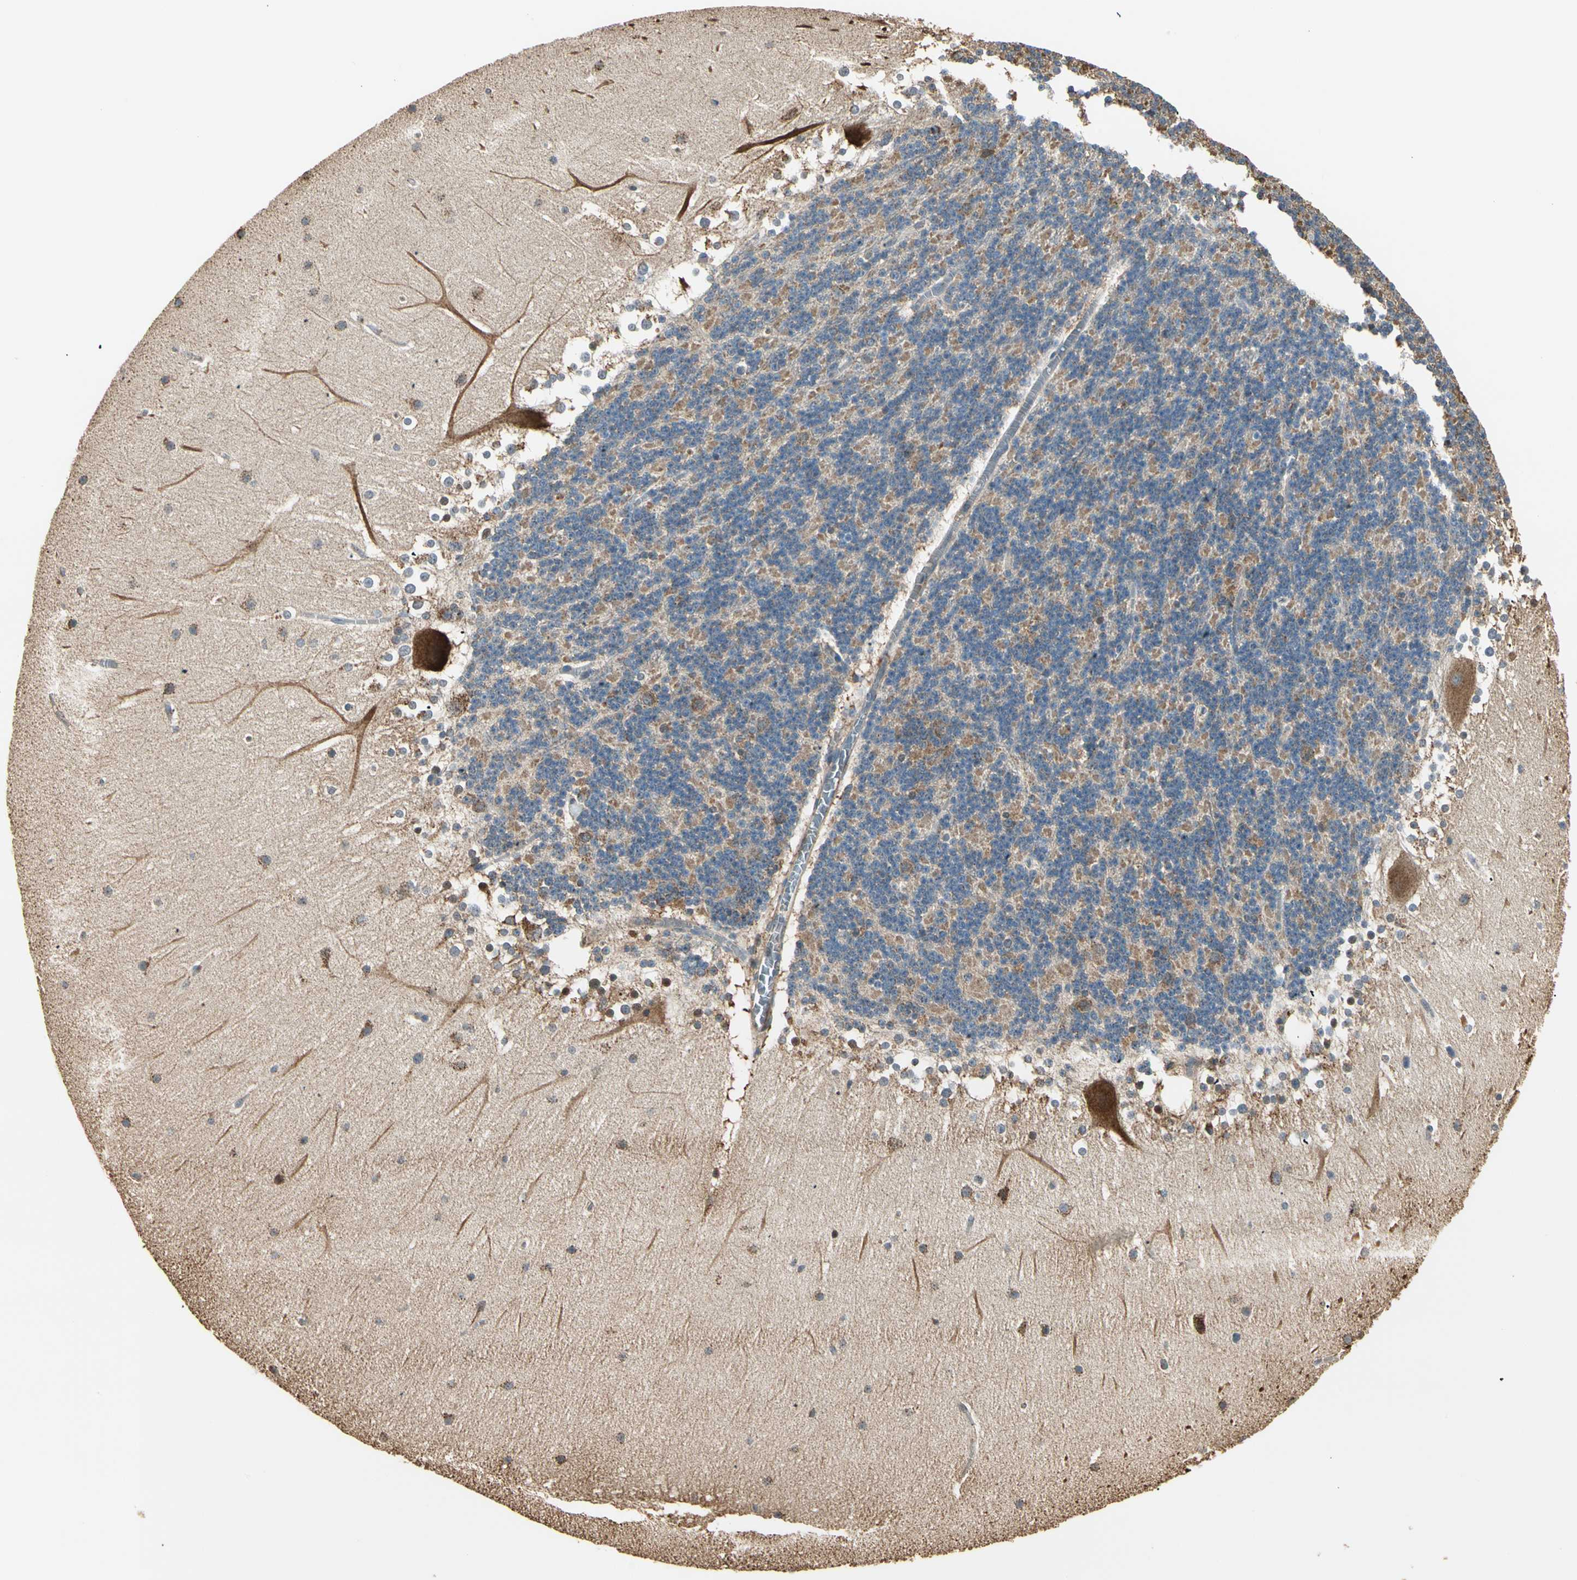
{"staining": {"intensity": "moderate", "quantity": "<25%", "location": "cytoplasmic/membranous"}, "tissue": "cerebellum", "cell_type": "Cells in granular layer", "image_type": "normal", "snomed": [{"axis": "morphology", "description": "Normal tissue, NOS"}, {"axis": "topography", "description": "Cerebellum"}], "caption": "The photomicrograph shows a brown stain indicating the presence of a protein in the cytoplasmic/membranous of cells in granular layer in cerebellum. (DAB IHC with brightfield microscopy, high magnification).", "gene": "IP6K2", "patient": {"sex": "female", "age": 19}}